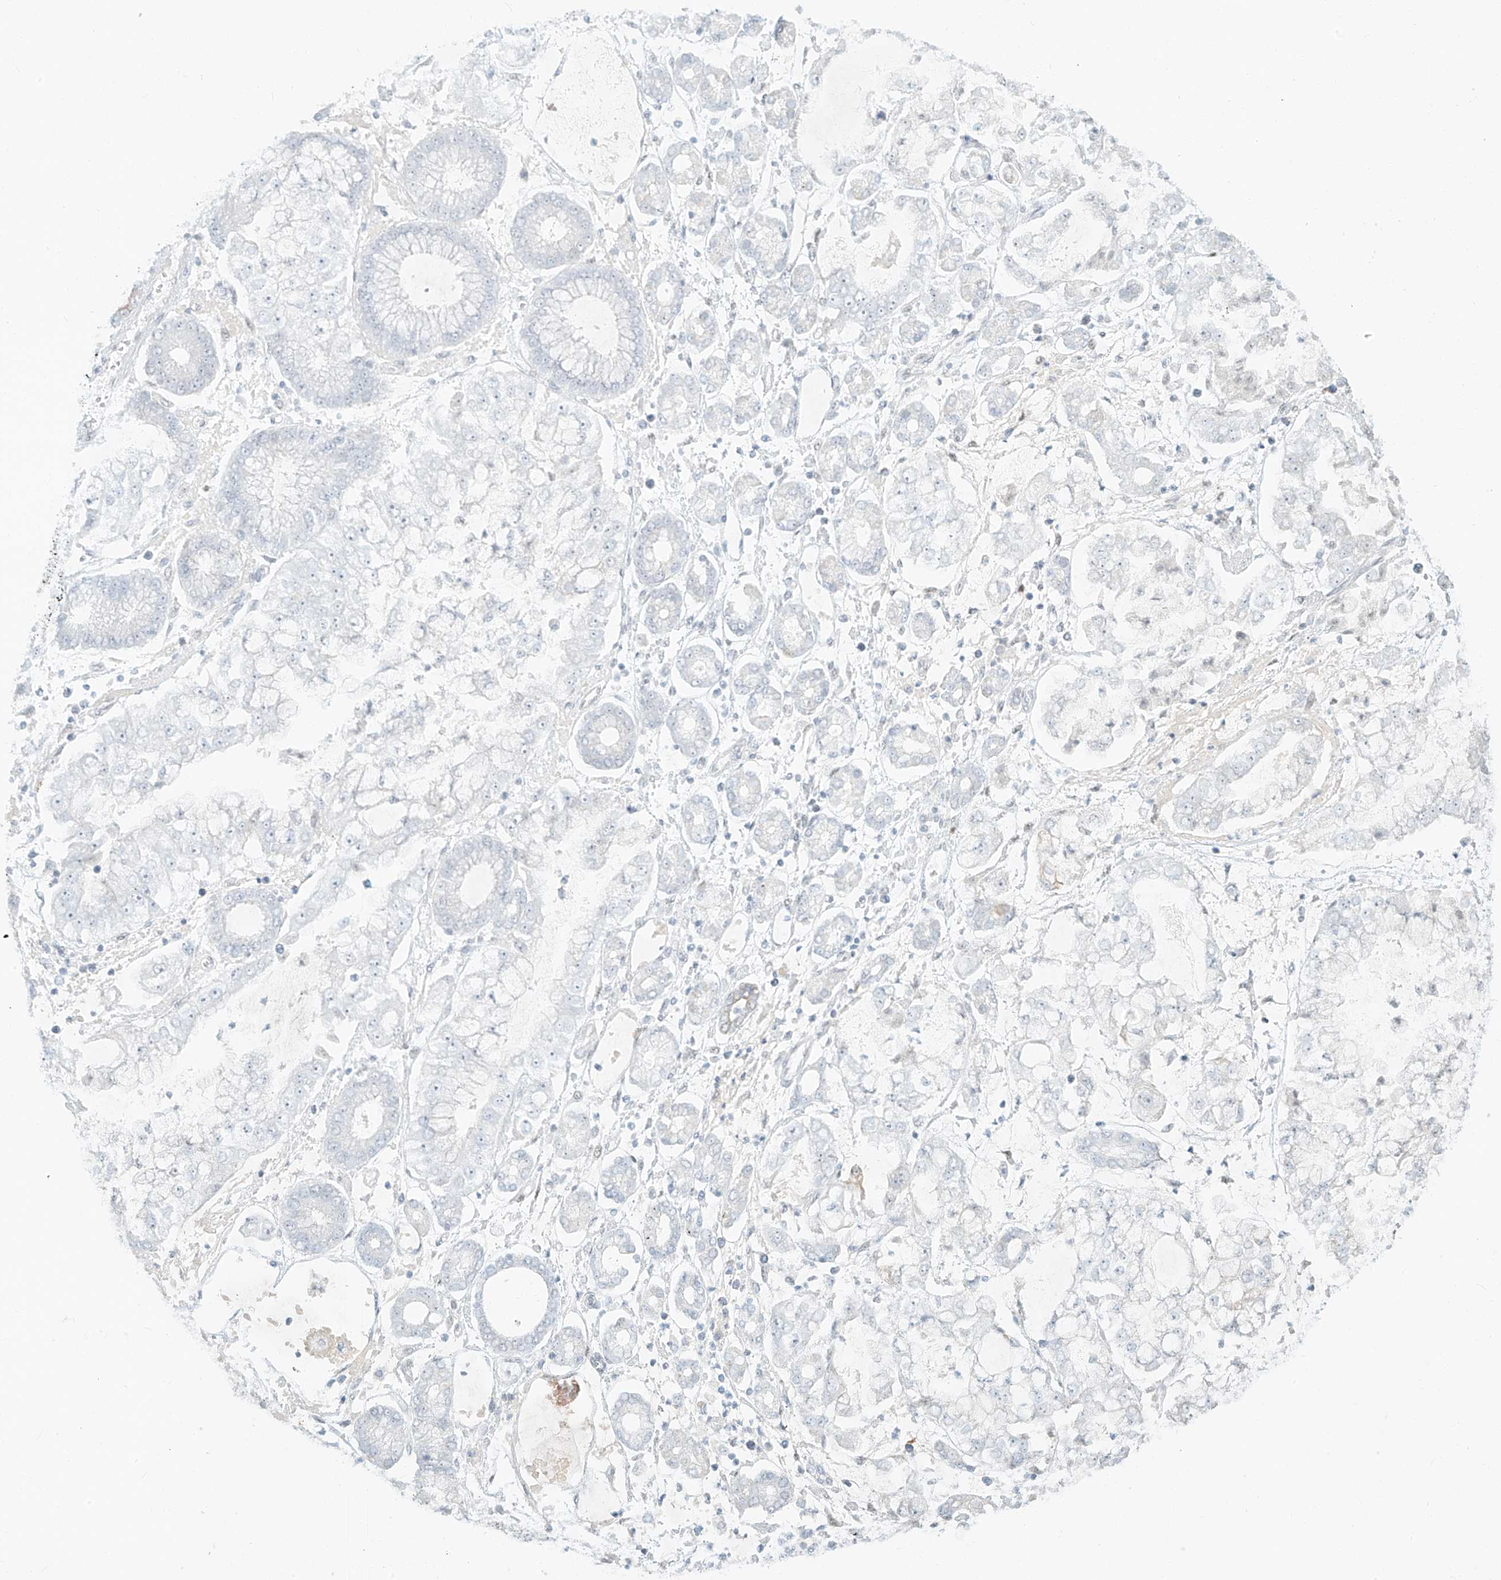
{"staining": {"intensity": "negative", "quantity": "none", "location": "none"}, "tissue": "stomach cancer", "cell_type": "Tumor cells", "image_type": "cancer", "snomed": [{"axis": "morphology", "description": "Adenocarcinoma, NOS"}, {"axis": "topography", "description": "Stomach"}], "caption": "A photomicrograph of human stomach adenocarcinoma is negative for staining in tumor cells. (Brightfield microscopy of DAB immunohistochemistry at high magnification).", "gene": "ZNF774", "patient": {"sex": "male", "age": 76}}